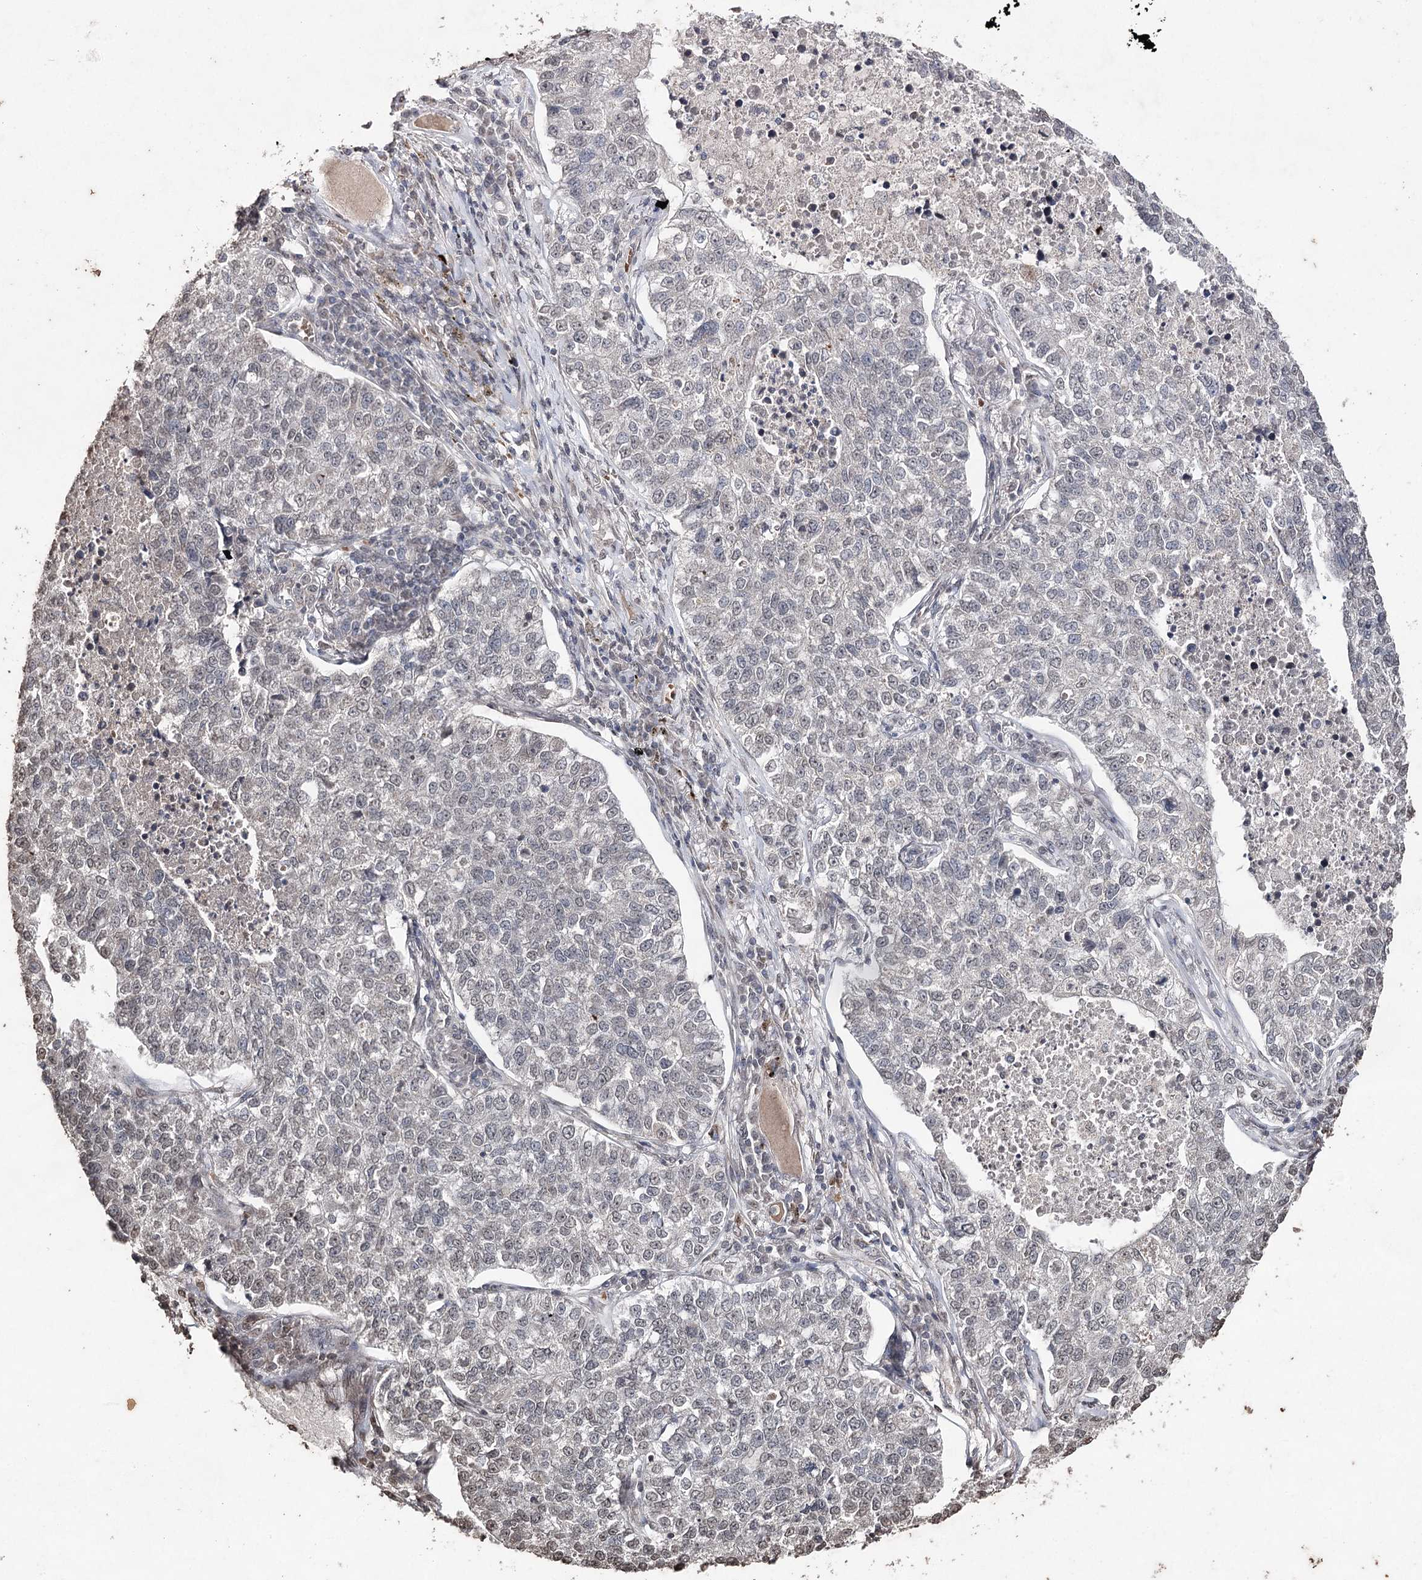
{"staining": {"intensity": "negative", "quantity": "none", "location": "none"}, "tissue": "lung cancer", "cell_type": "Tumor cells", "image_type": "cancer", "snomed": [{"axis": "morphology", "description": "Adenocarcinoma, NOS"}, {"axis": "topography", "description": "Lung"}], "caption": "A high-resolution histopathology image shows IHC staining of lung adenocarcinoma, which shows no significant positivity in tumor cells.", "gene": "ATG14", "patient": {"sex": "male", "age": 49}}